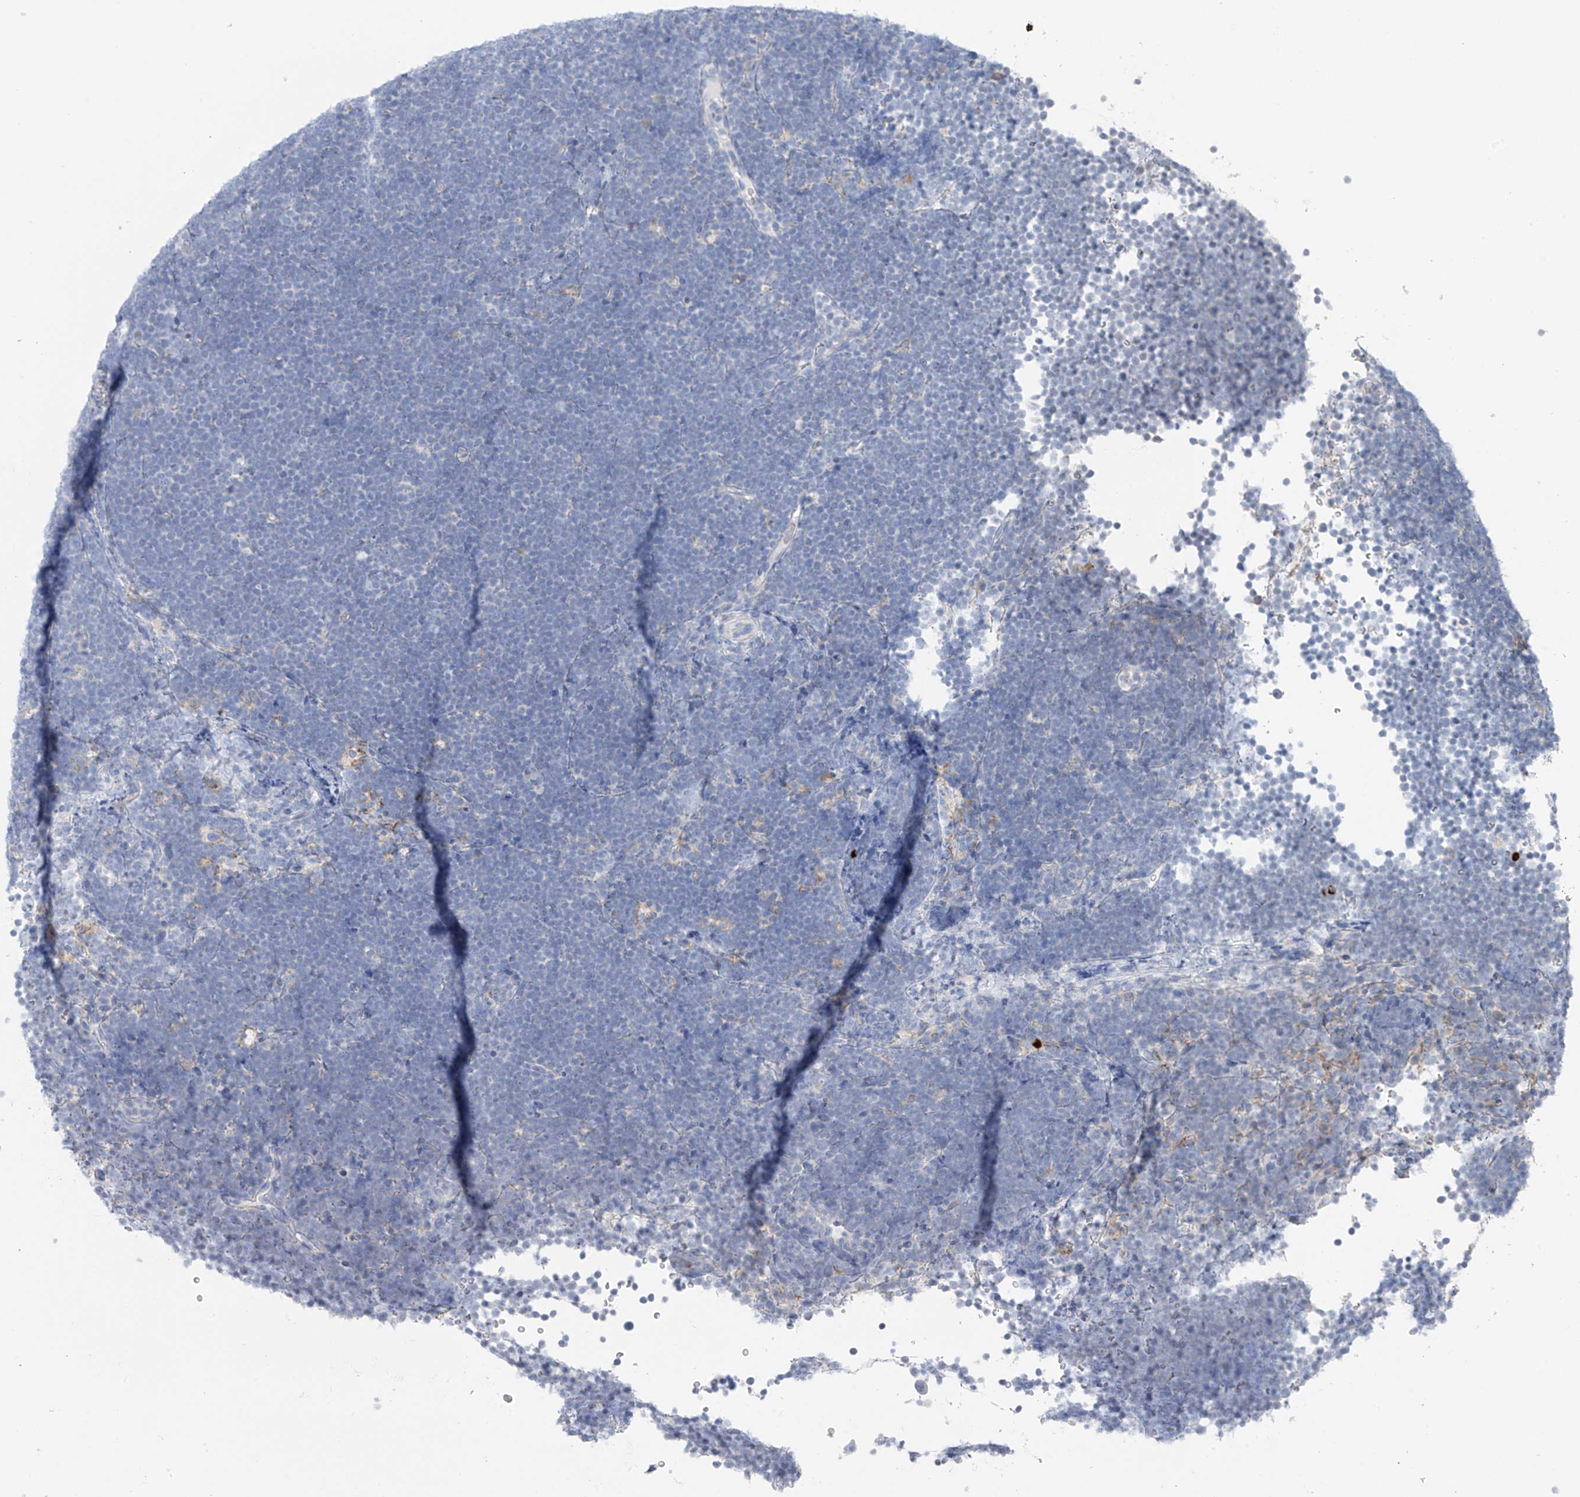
{"staining": {"intensity": "negative", "quantity": "none", "location": "none"}, "tissue": "lymphoma", "cell_type": "Tumor cells", "image_type": "cancer", "snomed": [{"axis": "morphology", "description": "Malignant lymphoma, non-Hodgkin's type, High grade"}, {"axis": "topography", "description": "Lymph node"}], "caption": "Immunohistochemistry (IHC) photomicrograph of lymphoma stained for a protein (brown), which displays no expression in tumor cells.", "gene": "POMGNT2", "patient": {"sex": "male", "age": 13}}